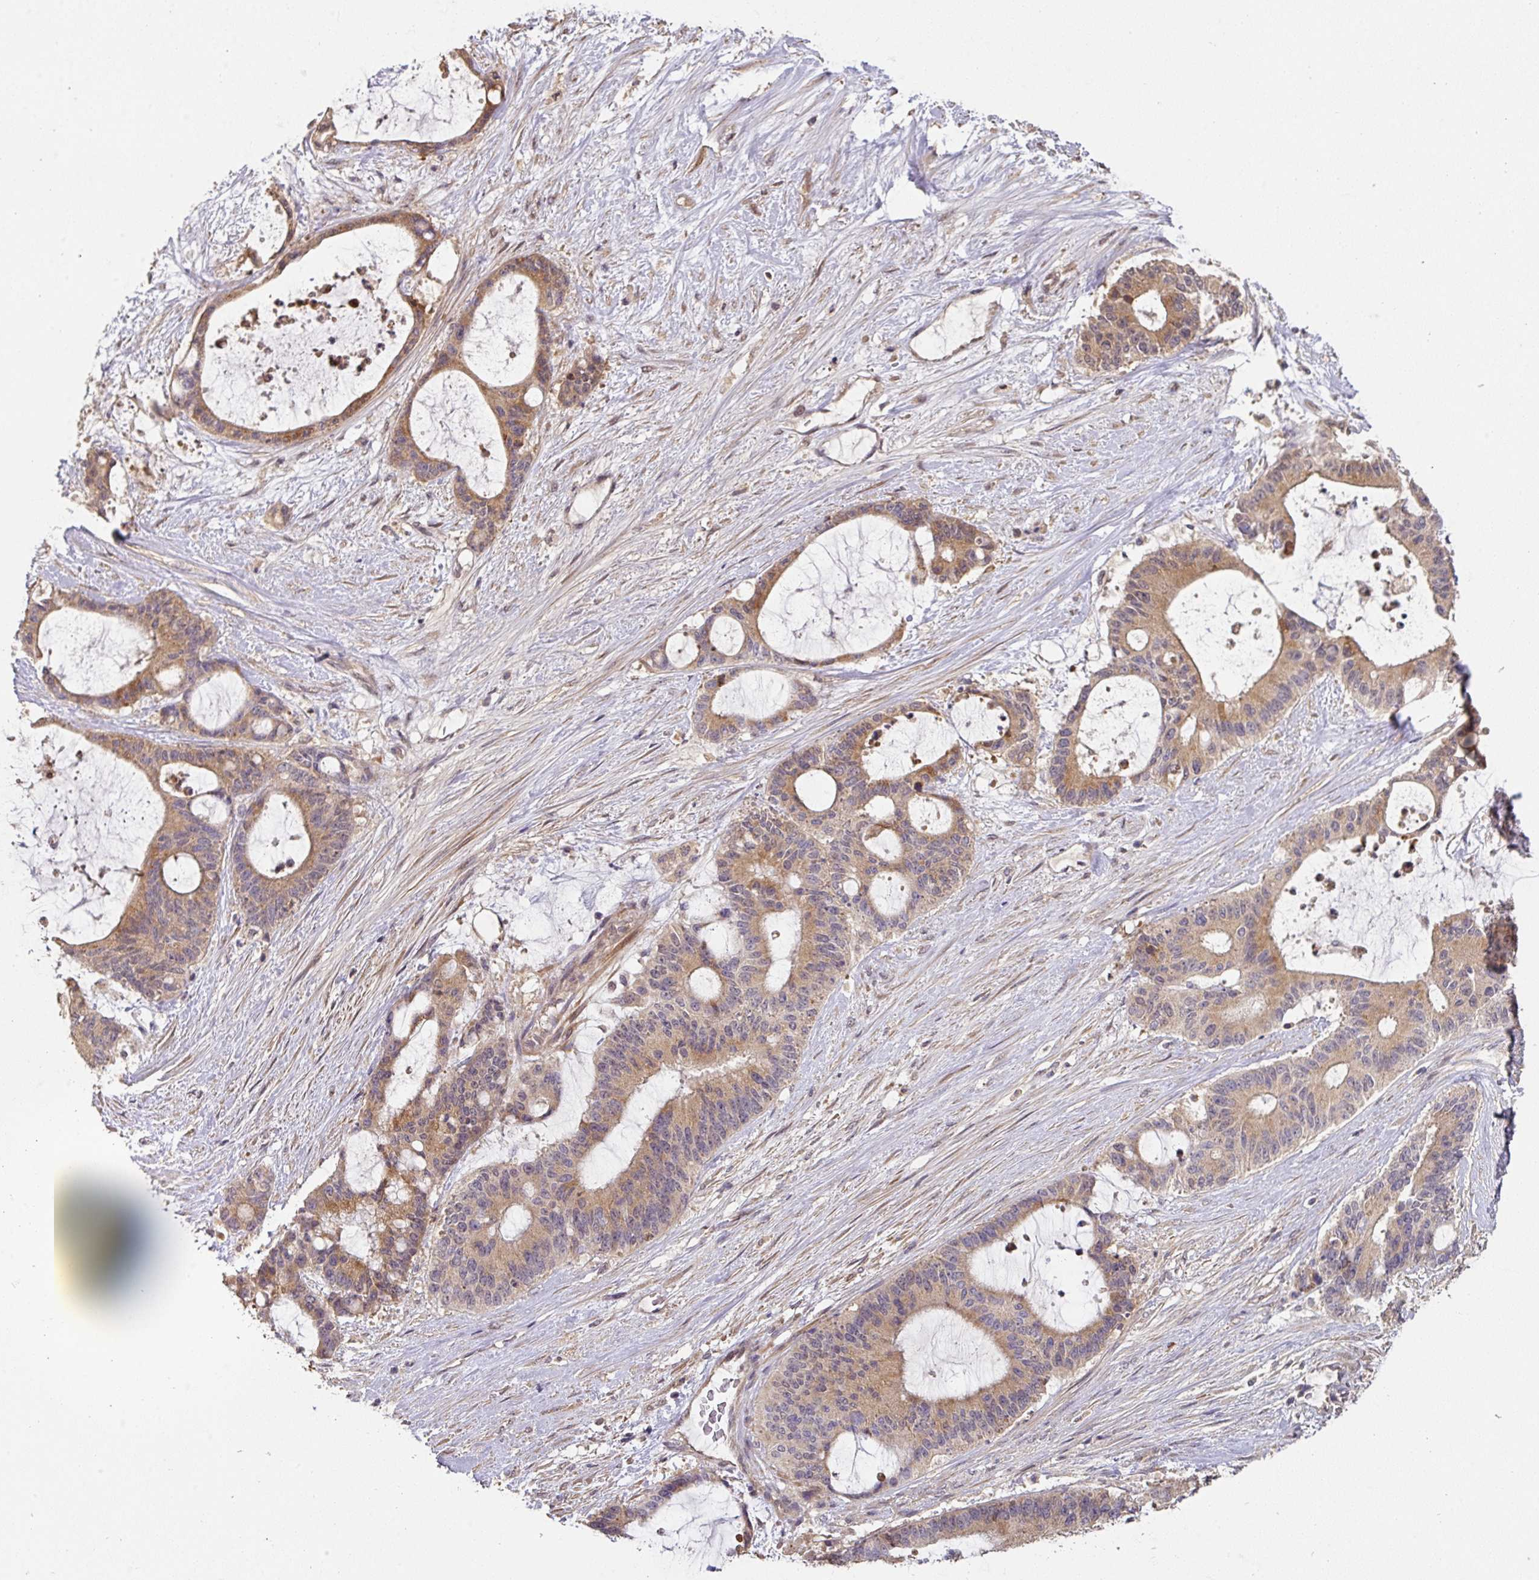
{"staining": {"intensity": "moderate", "quantity": ">75%", "location": "cytoplasmic/membranous"}, "tissue": "liver cancer", "cell_type": "Tumor cells", "image_type": "cancer", "snomed": [{"axis": "morphology", "description": "Normal tissue, NOS"}, {"axis": "morphology", "description": "Cholangiocarcinoma"}, {"axis": "topography", "description": "Liver"}, {"axis": "topography", "description": "Peripheral nerve tissue"}], "caption": "Moderate cytoplasmic/membranous positivity for a protein is present in about >75% of tumor cells of liver cancer using immunohistochemistry.", "gene": "ACVR2B", "patient": {"sex": "female", "age": 73}}